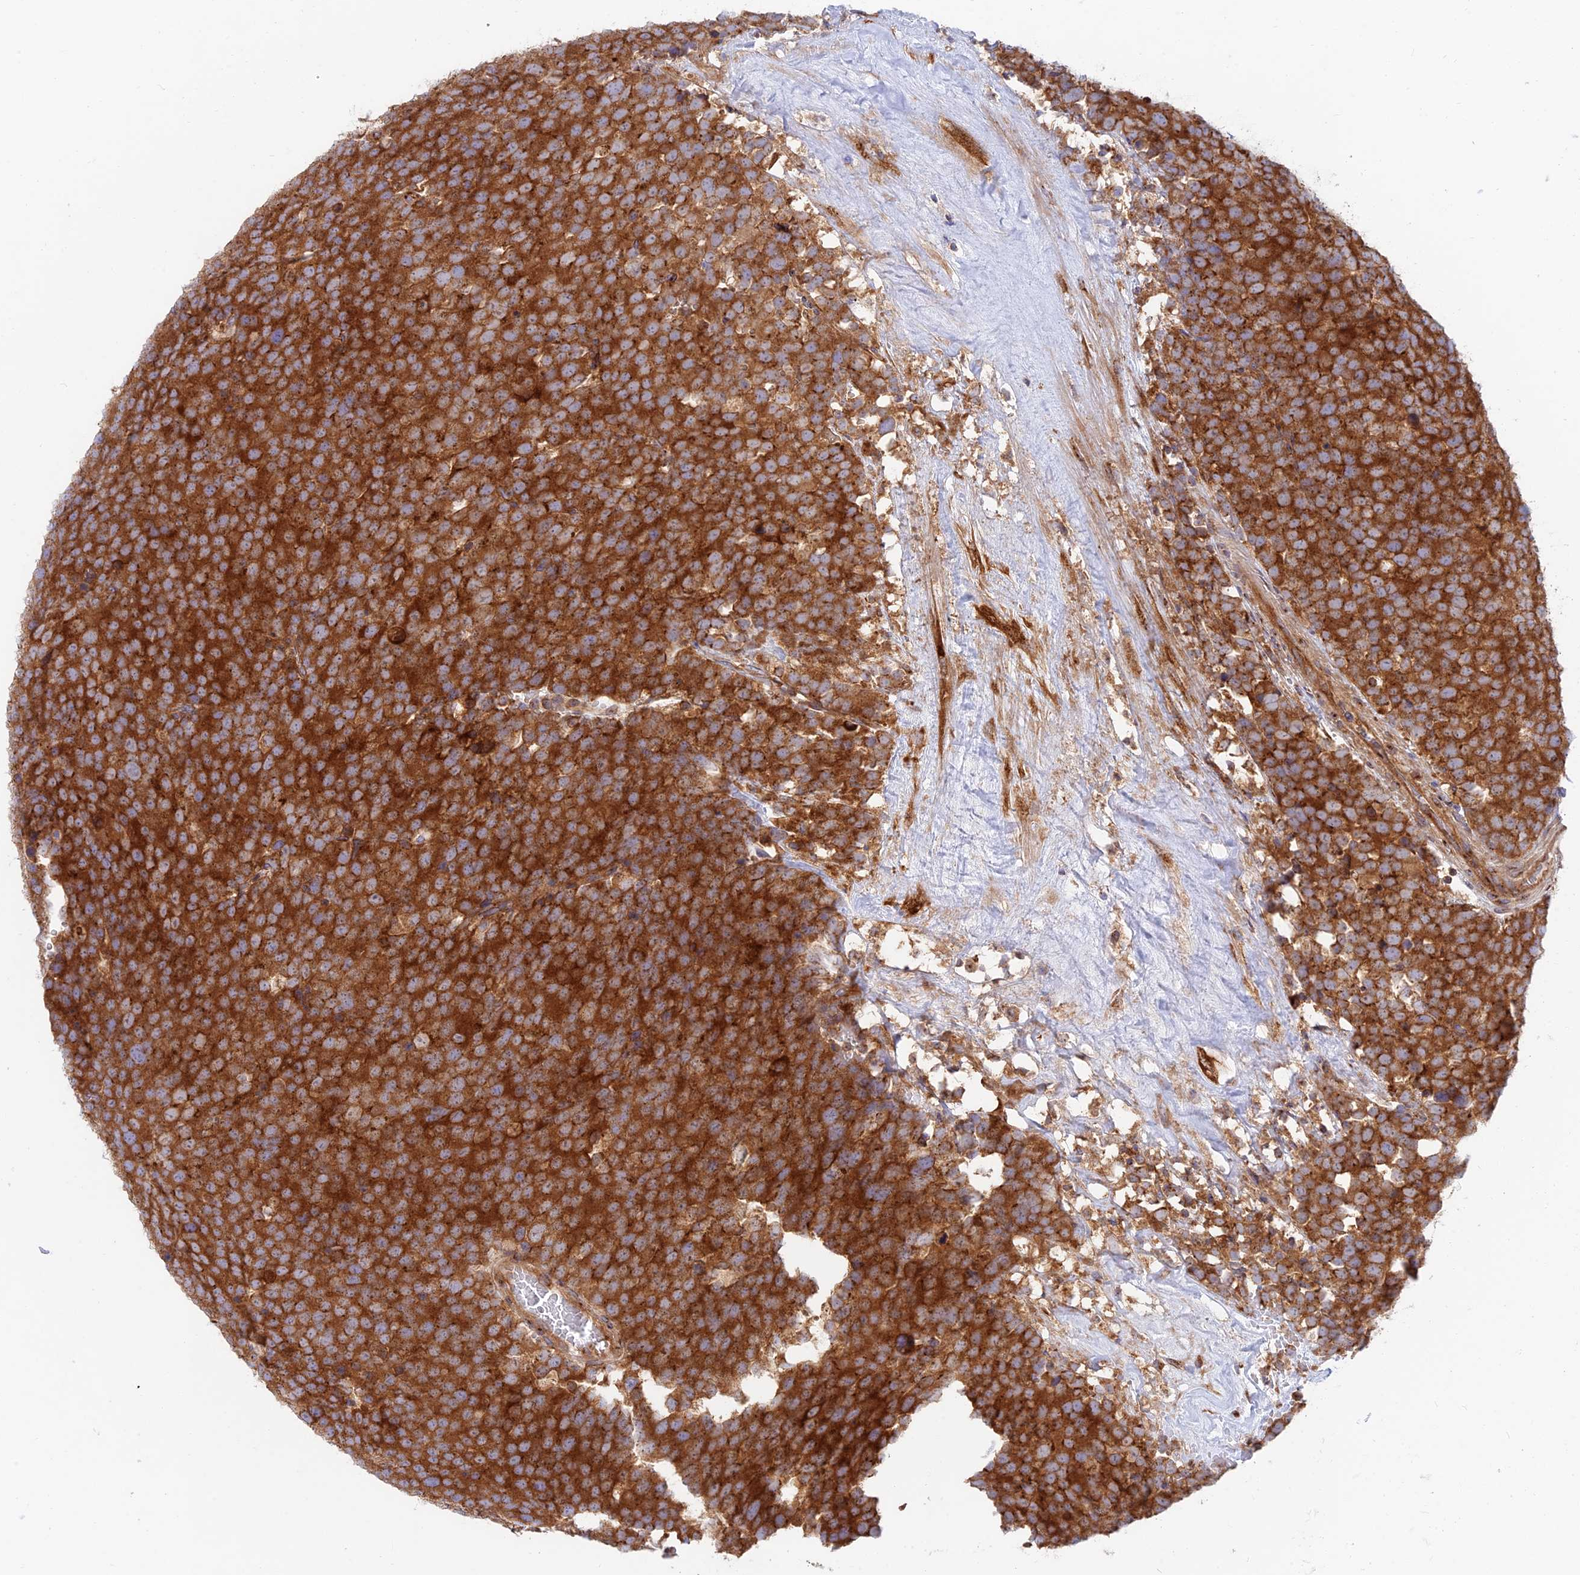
{"staining": {"intensity": "strong", "quantity": ">75%", "location": "cytoplasmic/membranous"}, "tissue": "testis cancer", "cell_type": "Tumor cells", "image_type": "cancer", "snomed": [{"axis": "morphology", "description": "Seminoma, NOS"}, {"axis": "topography", "description": "Testis"}], "caption": "Testis cancer (seminoma) stained for a protein (brown) exhibits strong cytoplasmic/membranous positive positivity in about >75% of tumor cells.", "gene": "GOLGA3", "patient": {"sex": "male", "age": 71}}